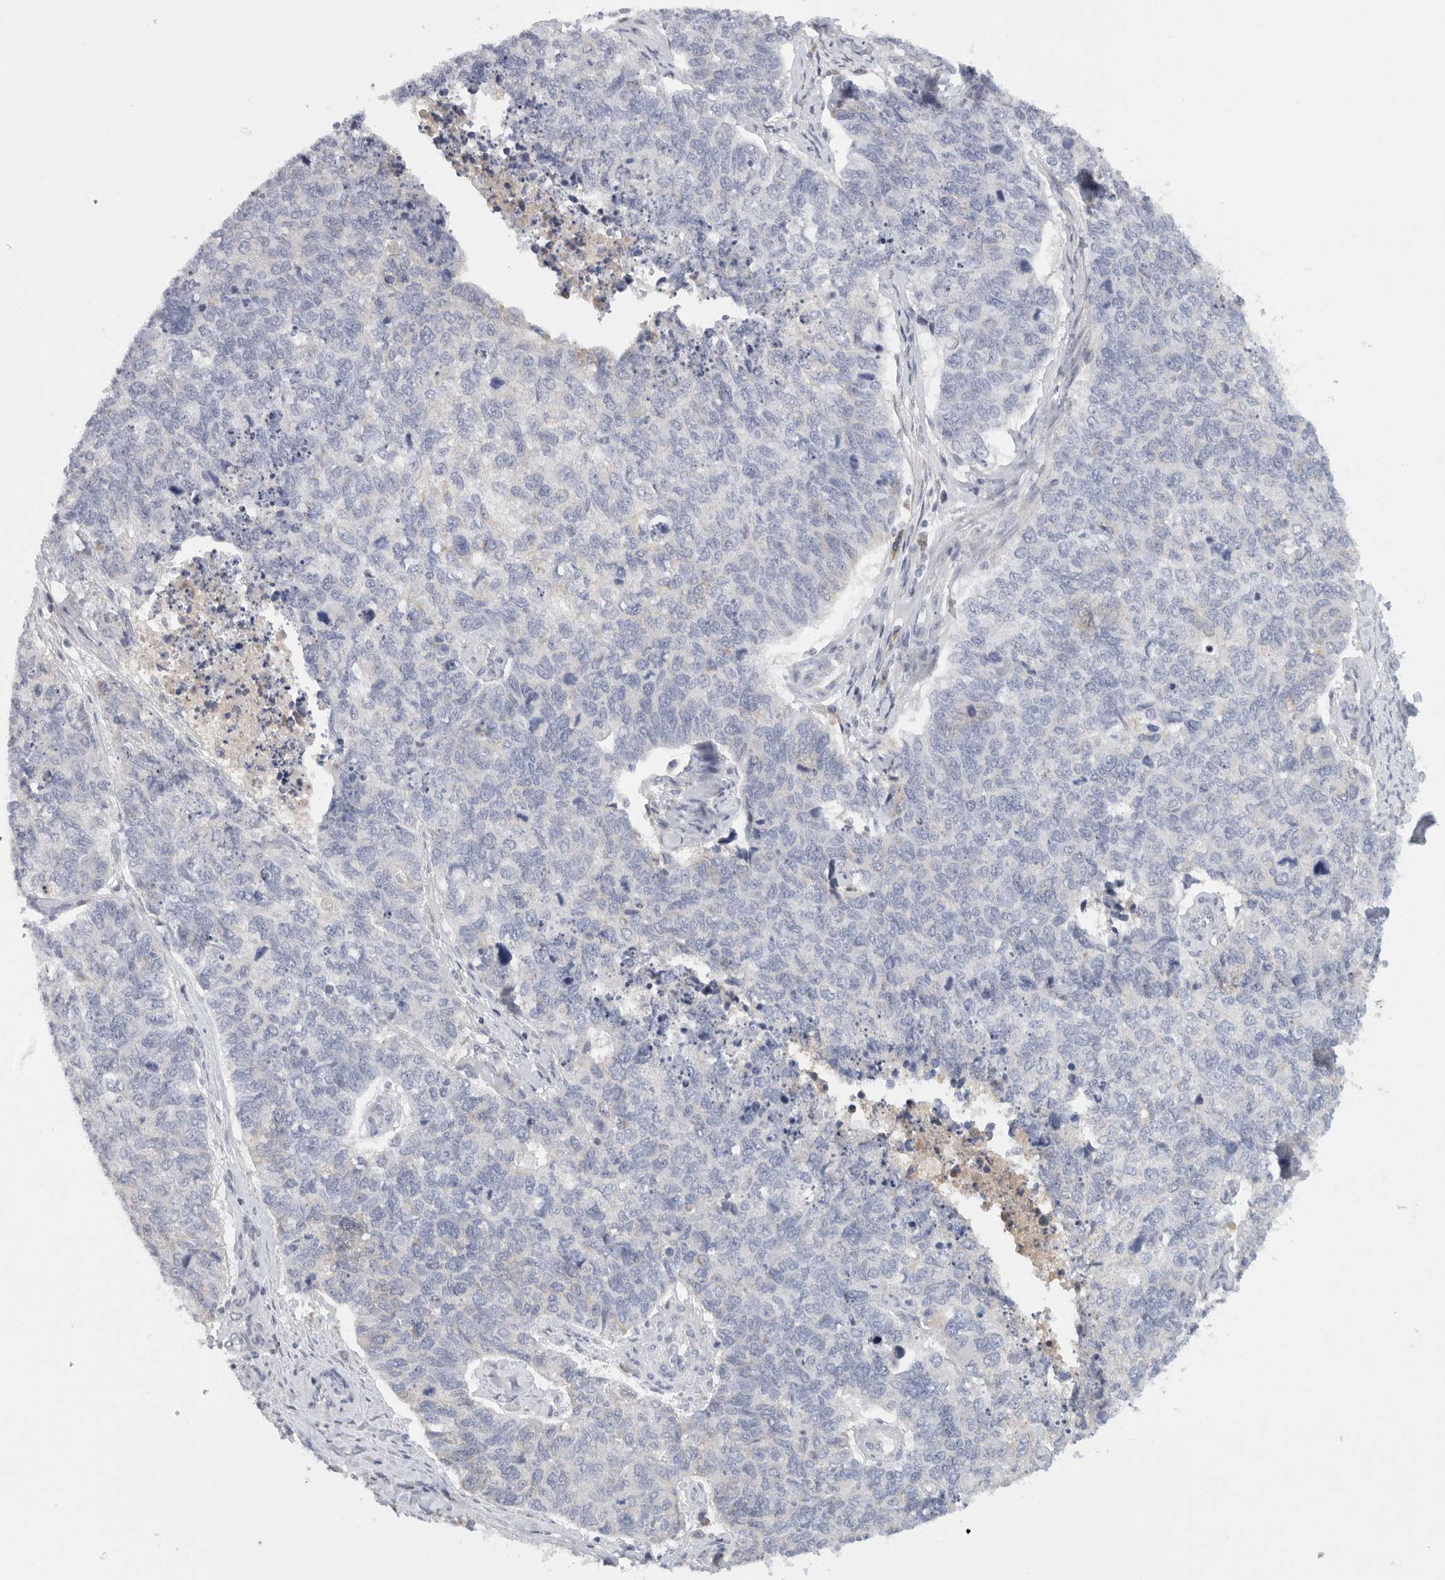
{"staining": {"intensity": "negative", "quantity": "none", "location": "none"}, "tissue": "cervical cancer", "cell_type": "Tumor cells", "image_type": "cancer", "snomed": [{"axis": "morphology", "description": "Squamous cell carcinoma, NOS"}, {"axis": "topography", "description": "Cervix"}], "caption": "Tumor cells show no significant protein staining in squamous cell carcinoma (cervical).", "gene": "STK31", "patient": {"sex": "female", "age": 63}}